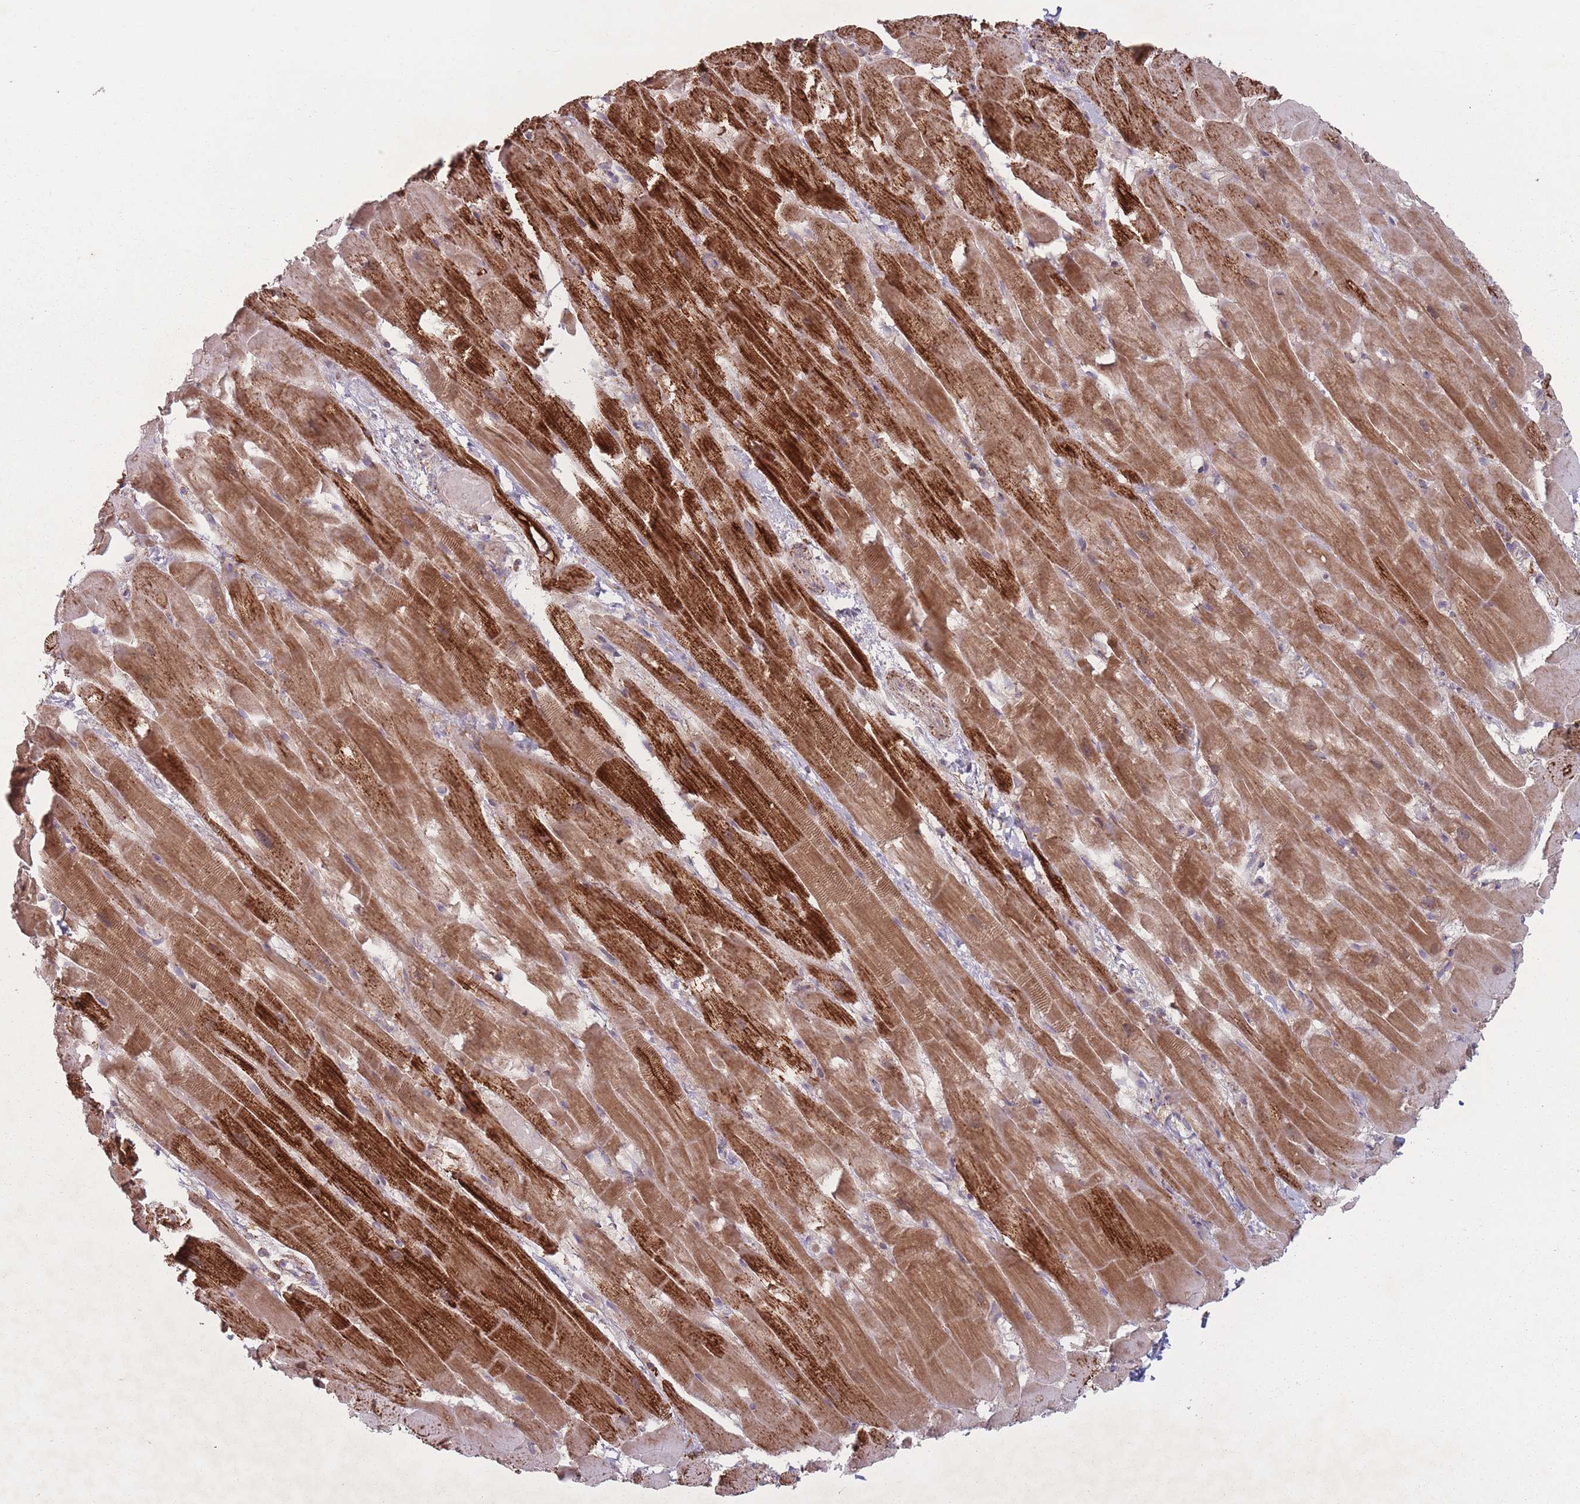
{"staining": {"intensity": "strong", "quantity": ">75%", "location": "cytoplasmic/membranous"}, "tissue": "heart muscle", "cell_type": "Cardiomyocytes", "image_type": "normal", "snomed": [{"axis": "morphology", "description": "Normal tissue, NOS"}, {"axis": "topography", "description": "Heart"}], "caption": "Cardiomyocytes demonstrate high levels of strong cytoplasmic/membranous staining in approximately >75% of cells in normal heart muscle.", "gene": "OR10Q1", "patient": {"sex": "male", "age": 37}}